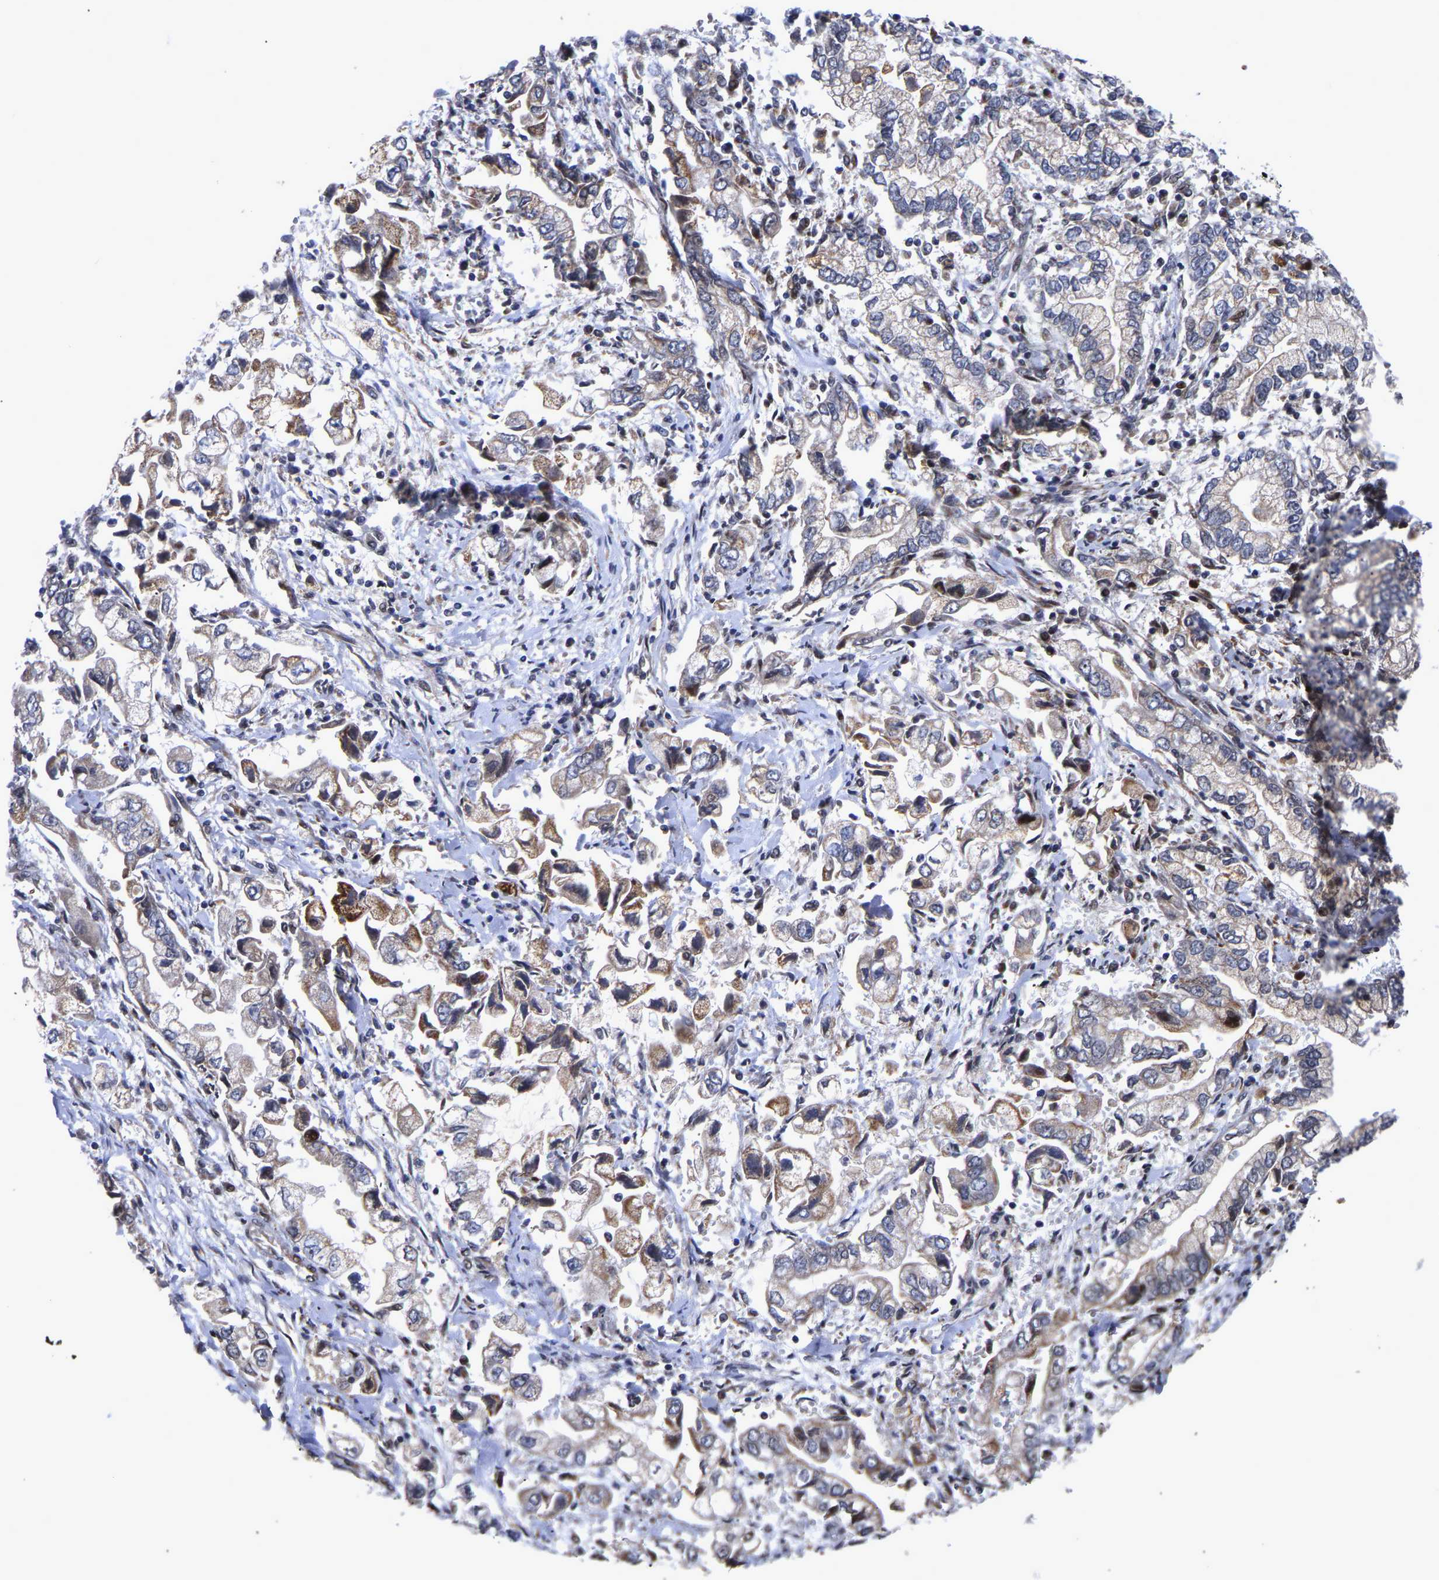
{"staining": {"intensity": "moderate", "quantity": "25%-75%", "location": "cytoplasmic/membranous,nuclear"}, "tissue": "stomach cancer", "cell_type": "Tumor cells", "image_type": "cancer", "snomed": [{"axis": "morphology", "description": "Normal tissue, NOS"}, {"axis": "morphology", "description": "Adenocarcinoma, NOS"}, {"axis": "topography", "description": "Stomach"}], "caption": "This is a micrograph of IHC staining of adenocarcinoma (stomach), which shows moderate staining in the cytoplasmic/membranous and nuclear of tumor cells.", "gene": "JUNB", "patient": {"sex": "male", "age": 62}}